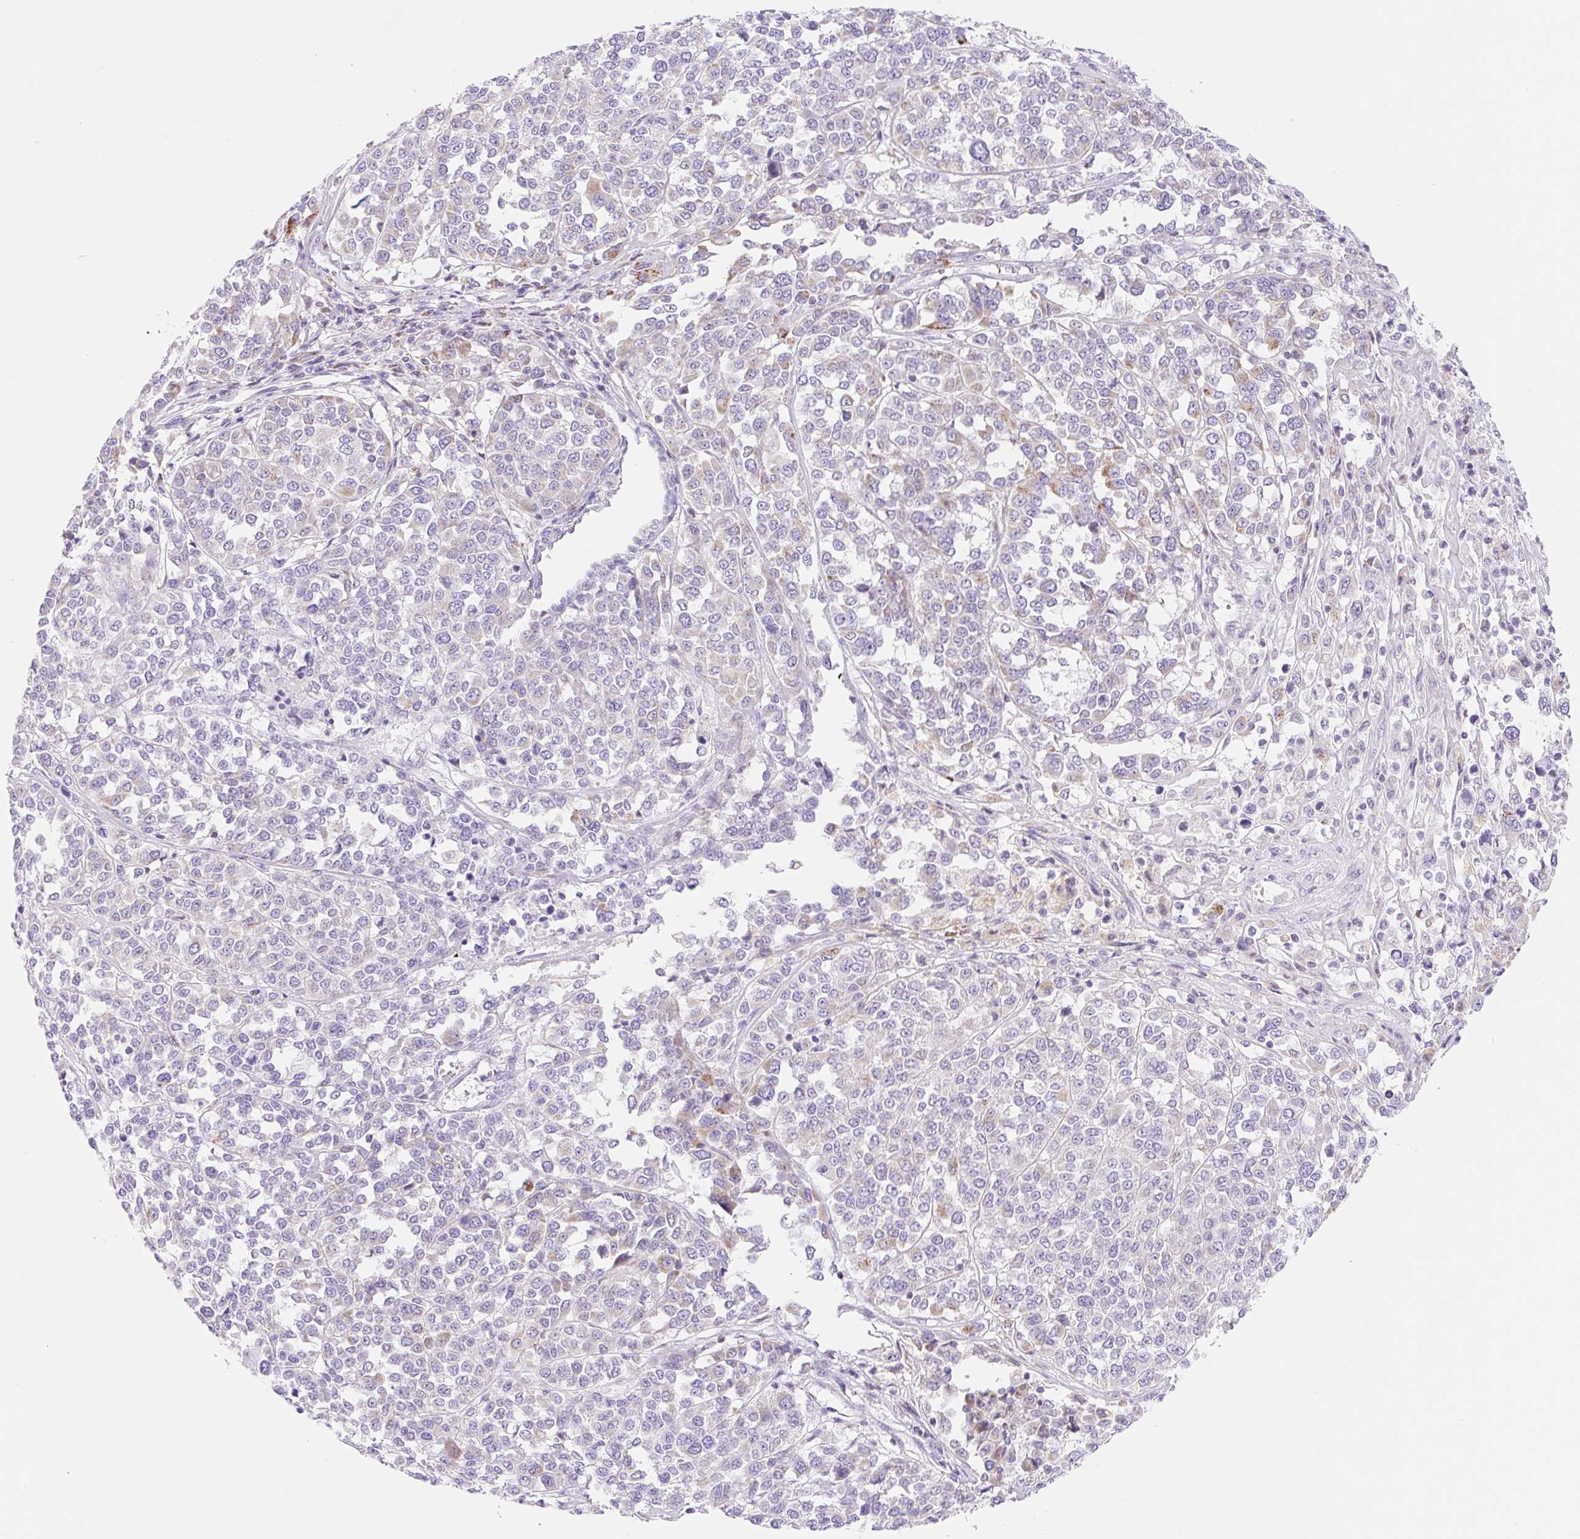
{"staining": {"intensity": "weak", "quantity": "<25%", "location": "cytoplasmic/membranous"}, "tissue": "melanoma", "cell_type": "Tumor cells", "image_type": "cancer", "snomed": [{"axis": "morphology", "description": "Malignant melanoma, Metastatic site"}, {"axis": "topography", "description": "Lymph node"}], "caption": "A micrograph of human malignant melanoma (metastatic site) is negative for staining in tumor cells. (Stains: DAB (3,3'-diaminobenzidine) IHC with hematoxylin counter stain, Microscopy: brightfield microscopy at high magnification).", "gene": "FOCAD", "patient": {"sex": "male", "age": 44}}